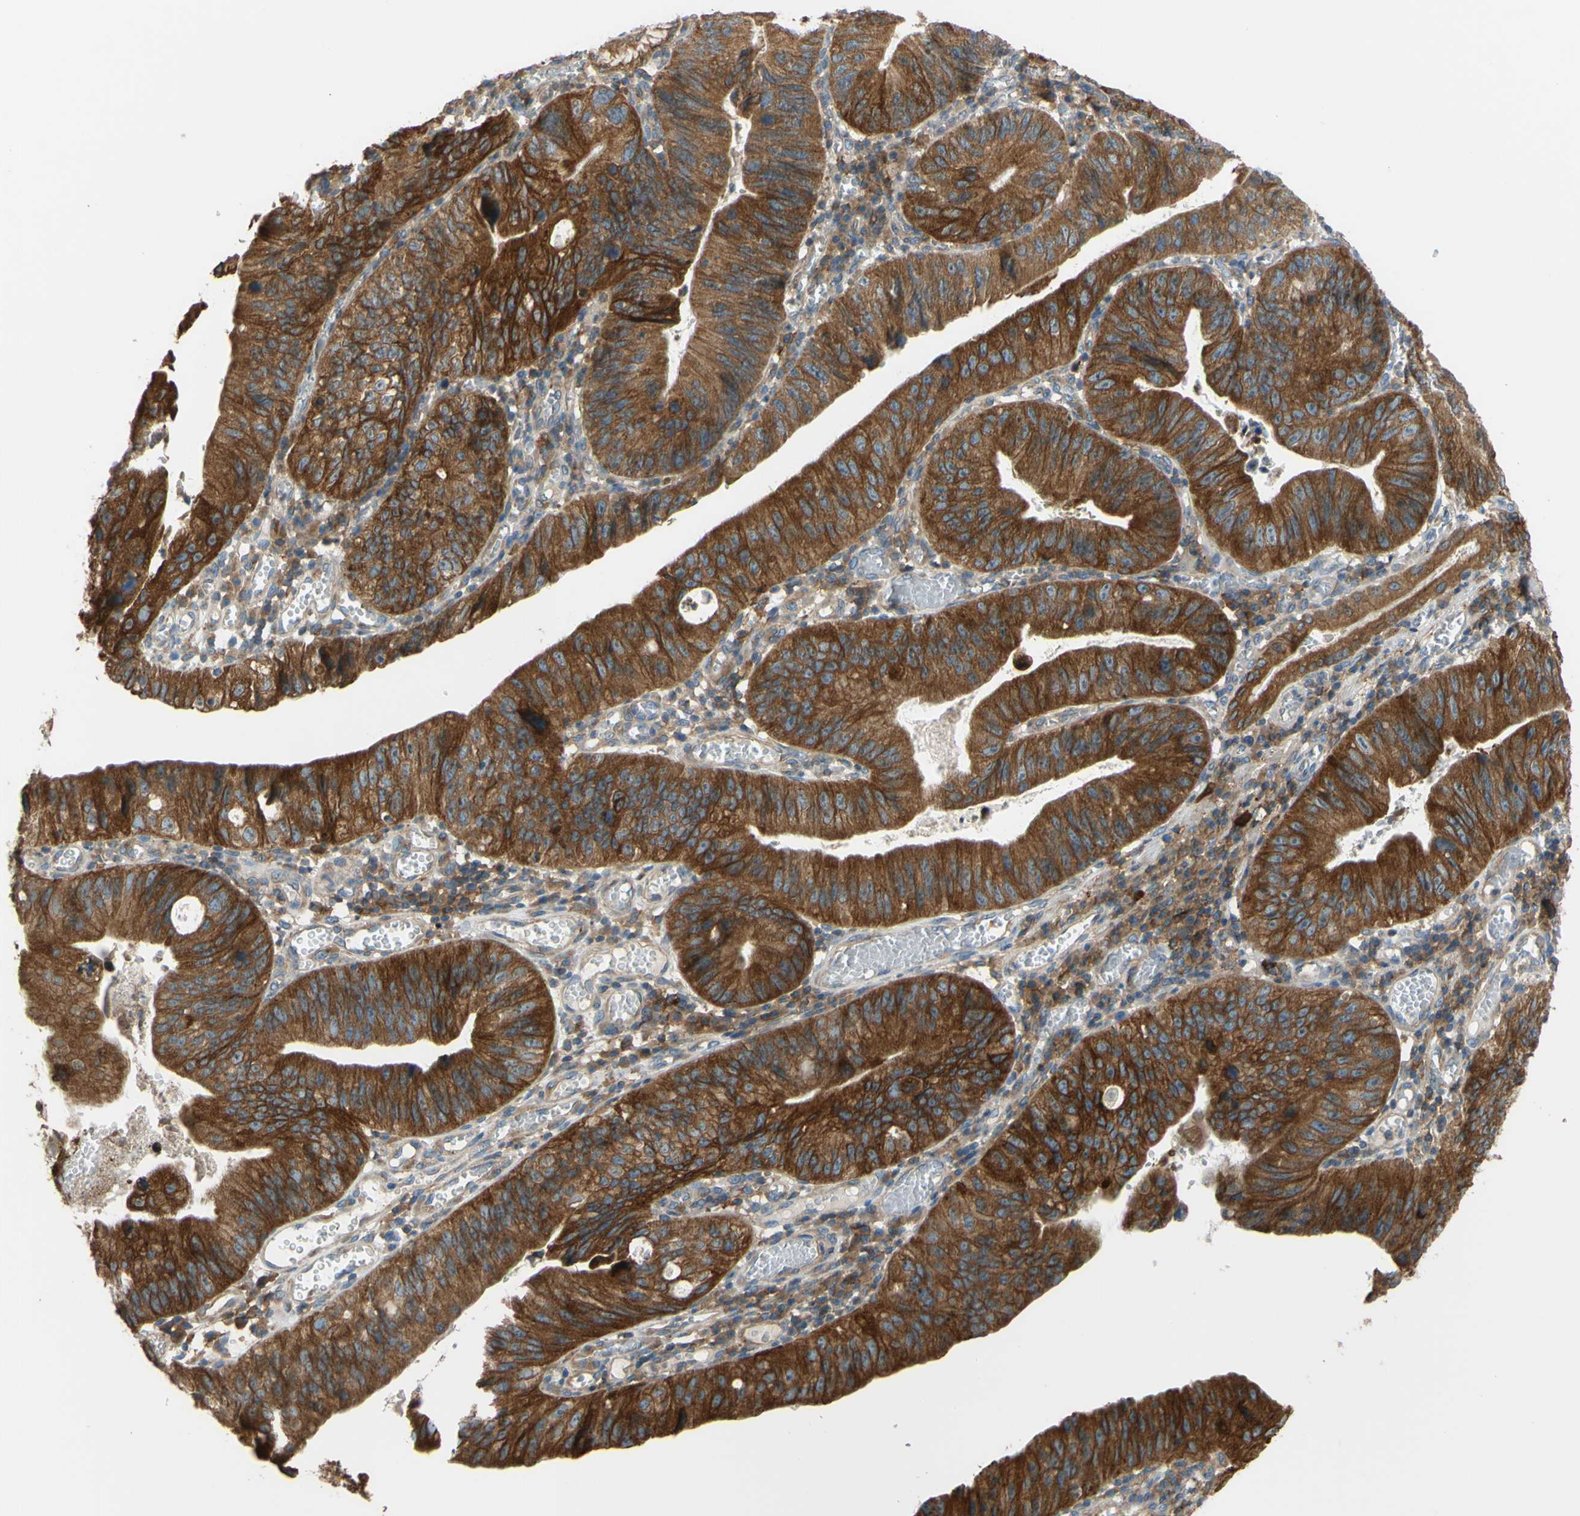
{"staining": {"intensity": "moderate", "quantity": ">75%", "location": "cytoplasmic/membranous"}, "tissue": "stomach cancer", "cell_type": "Tumor cells", "image_type": "cancer", "snomed": [{"axis": "morphology", "description": "Adenocarcinoma, NOS"}, {"axis": "topography", "description": "Stomach"}], "caption": "Protein expression by IHC shows moderate cytoplasmic/membranous positivity in about >75% of tumor cells in adenocarcinoma (stomach).", "gene": "POR", "patient": {"sex": "male", "age": 59}}